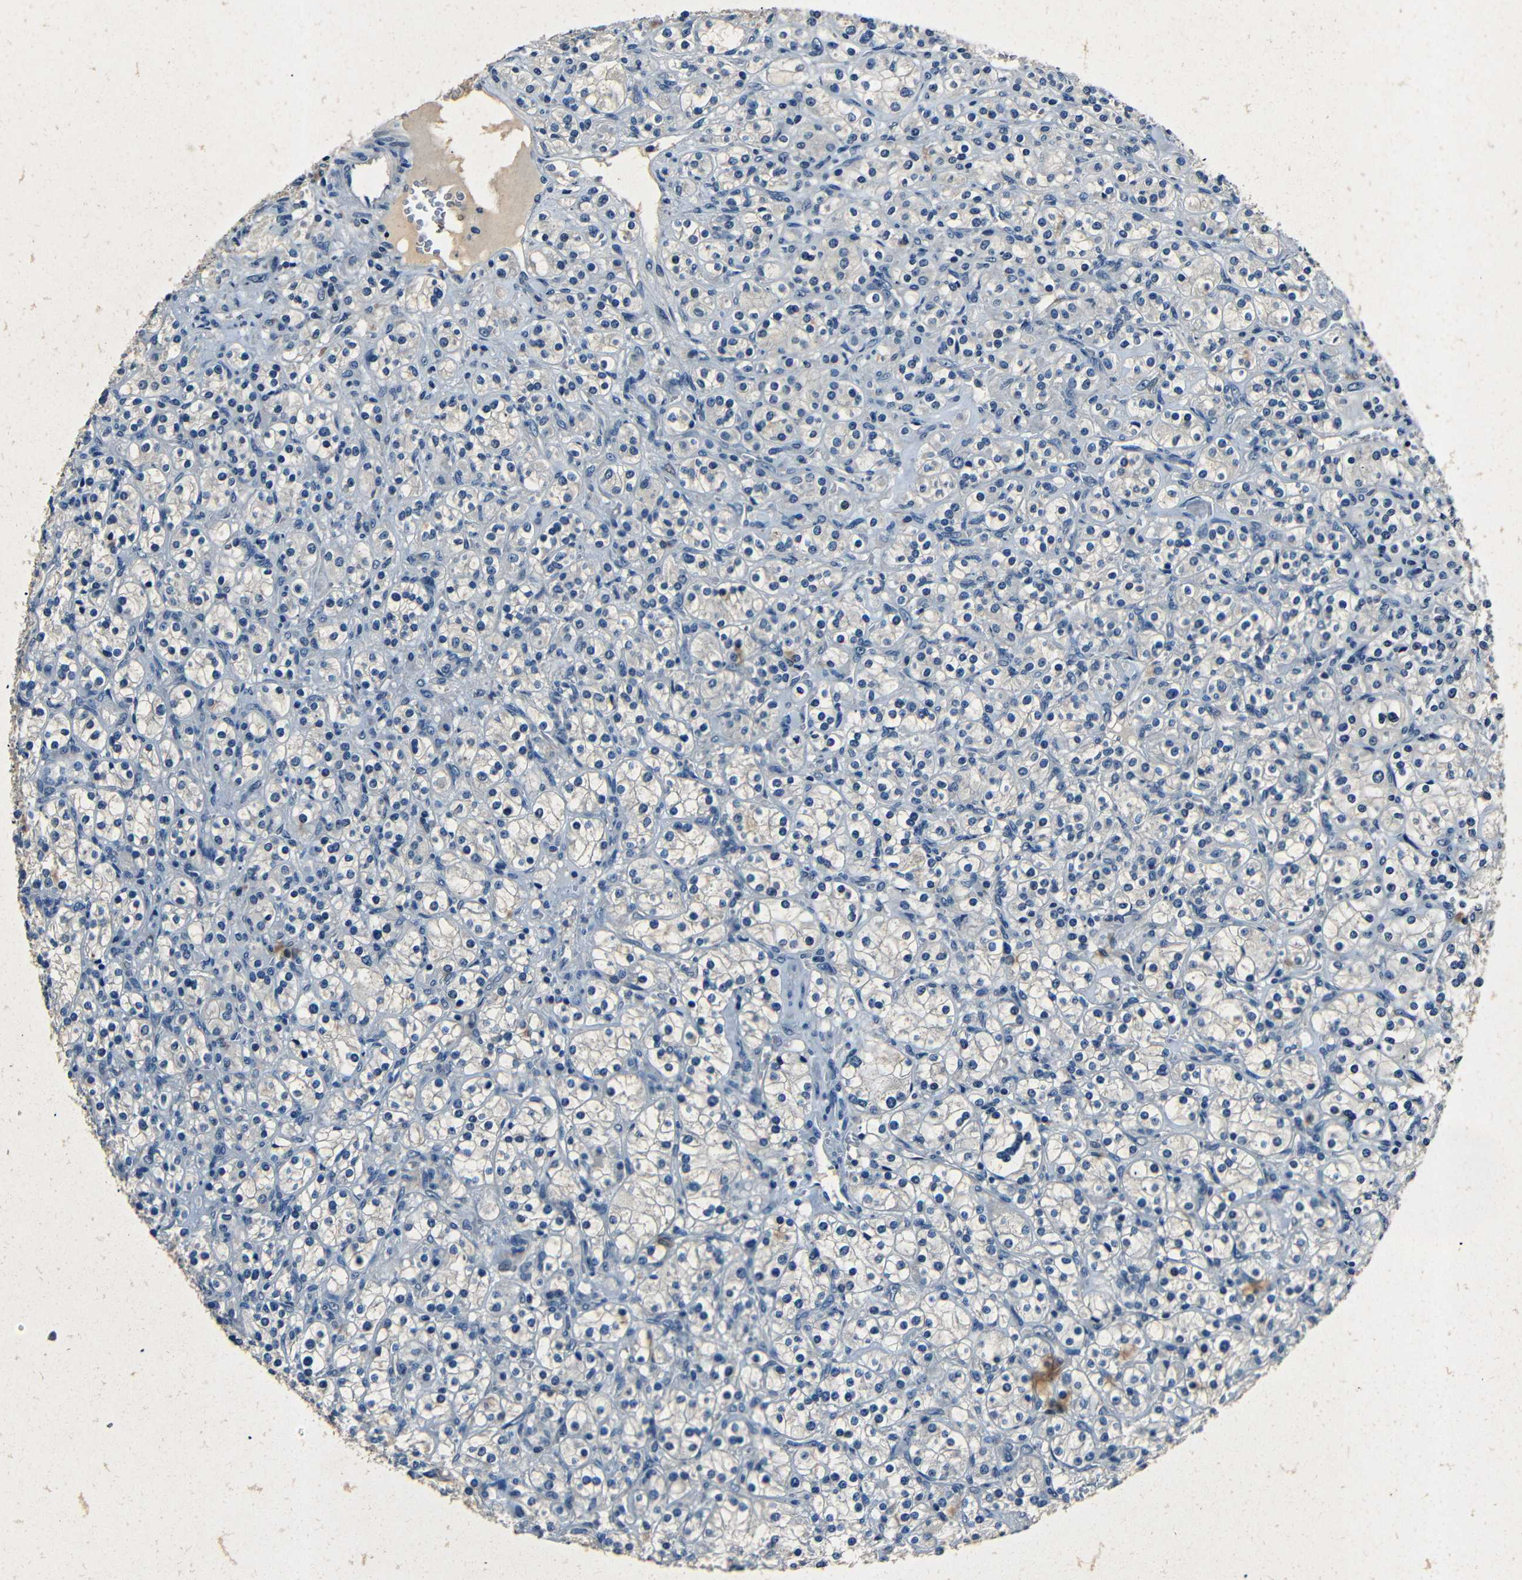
{"staining": {"intensity": "negative", "quantity": "none", "location": "none"}, "tissue": "renal cancer", "cell_type": "Tumor cells", "image_type": "cancer", "snomed": [{"axis": "morphology", "description": "Adenocarcinoma, NOS"}, {"axis": "topography", "description": "Kidney"}], "caption": "Tumor cells are negative for brown protein staining in renal adenocarcinoma.", "gene": "NCMAP", "patient": {"sex": "male", "age": 77}}